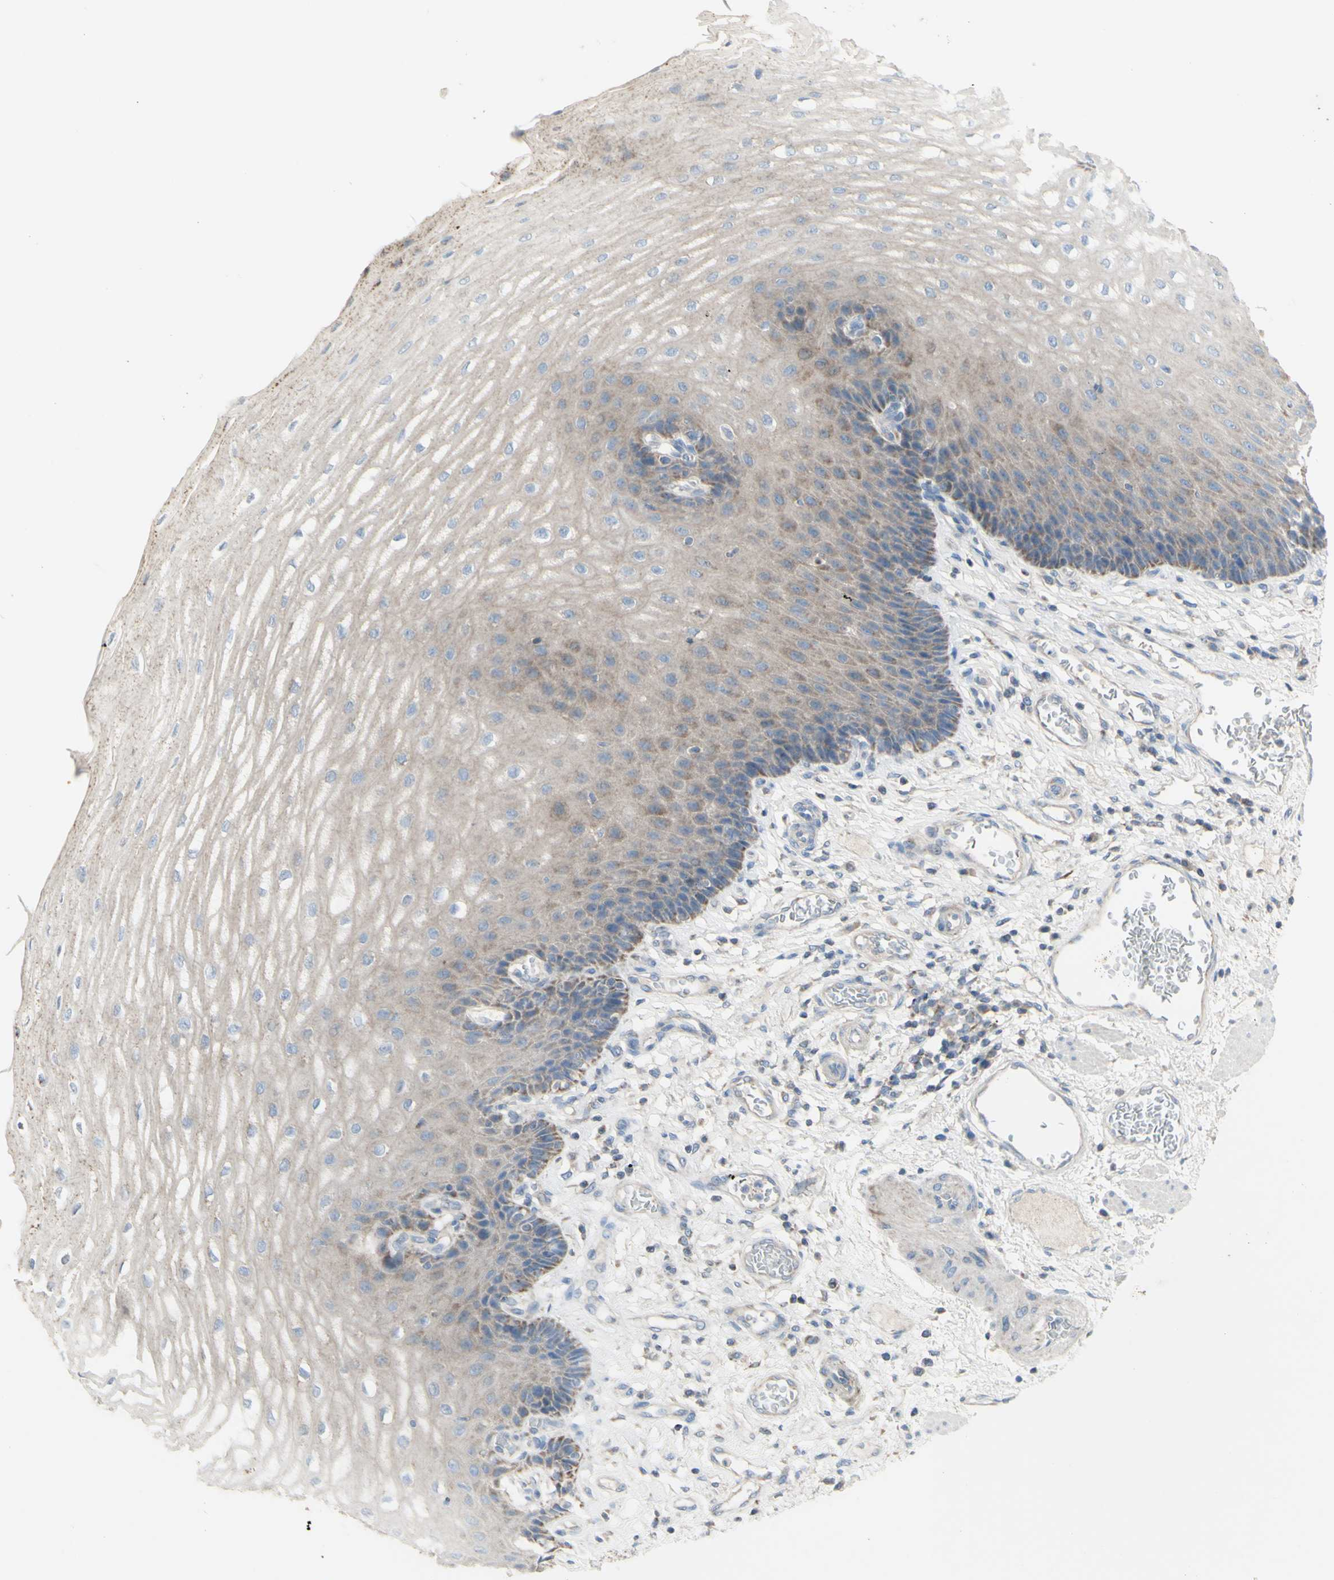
{"staining": {"intensity": "weak", "quantity": "25%-75%", "location": "cytoplasmic/membranous"}, "tissue": "esophagus", "cell_type": "Squamous epithelial cells", "image_type": "normal", "snomed": [{"axis": "morphology", "description": "Normal tissue, NOS"}, {"axis": "topography", "description": "Esophagus"}], "caption": "IHC image of benign esophagus: human esophagus stained using immunohistochemistry (IHC) exhibits low levels of weak protein expression localized specifically in the cytoplasmic/membranous of squamous epithelial cells, appearing as a cytoplasmic/membranous brown color.", "gene": "CNTNAP1", "patient": {"sex": "male", "age": 54}}